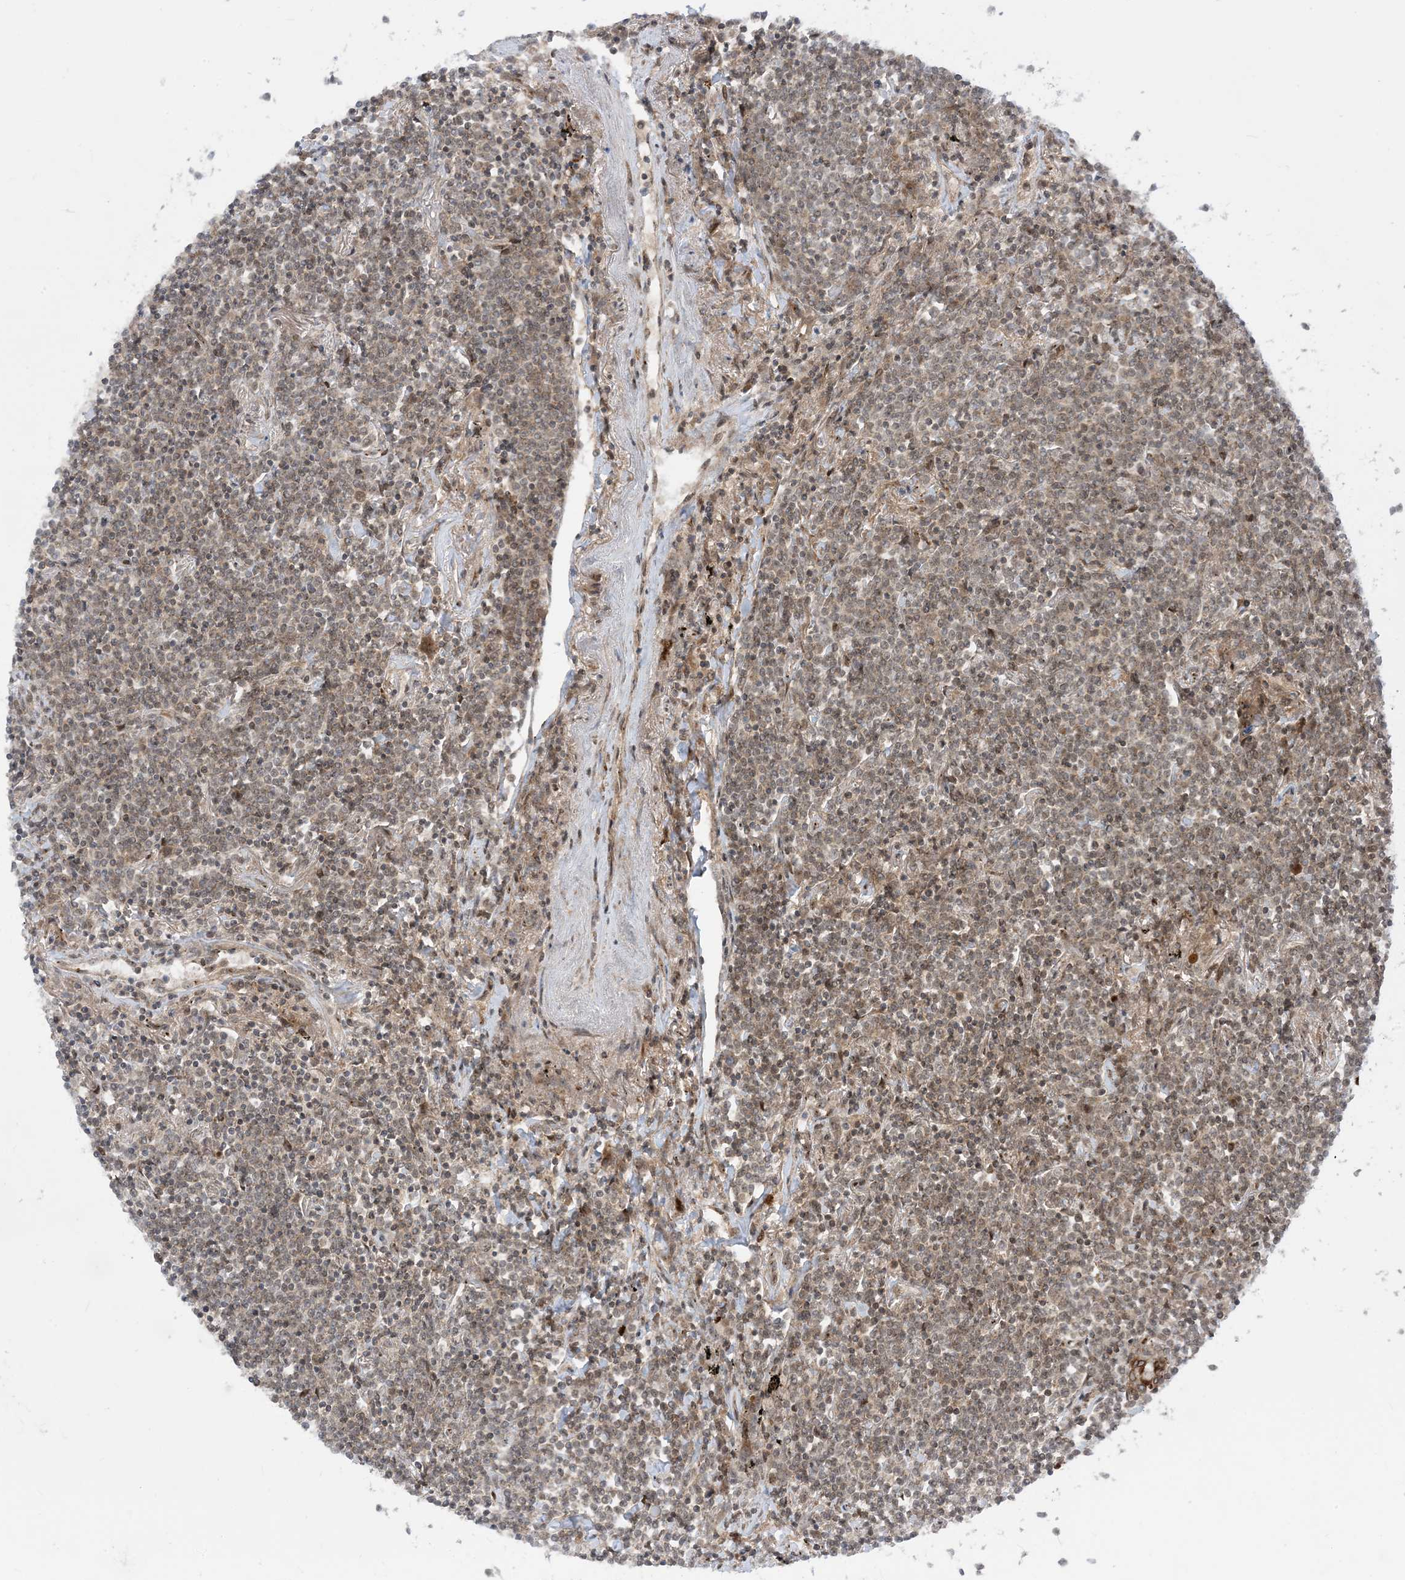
{"staining": {"intensity": "weak", "quantity": "25%-75%", "location": "cytoplasmic/membranous,nuclear"}, "tissue": "lymphoma", "cell_type": "Tumor cells", "image_type": "cancer", "snomed": [{"axis": "morphology", "description": "Malignant lymphoma, non-Hodgkin's type, Low grade"}, {"axis": "topography", "description": "Lung"}], "caption": "Tumor cells demonstrate weak cytoplasmic/membranous and nuclear staining in about 25%-75% of cells in malignant lymphoma, non-Hodgkin's type (low-grade).", "gene": "CASP4", "patient": {"sex": "female", "age": 71}}